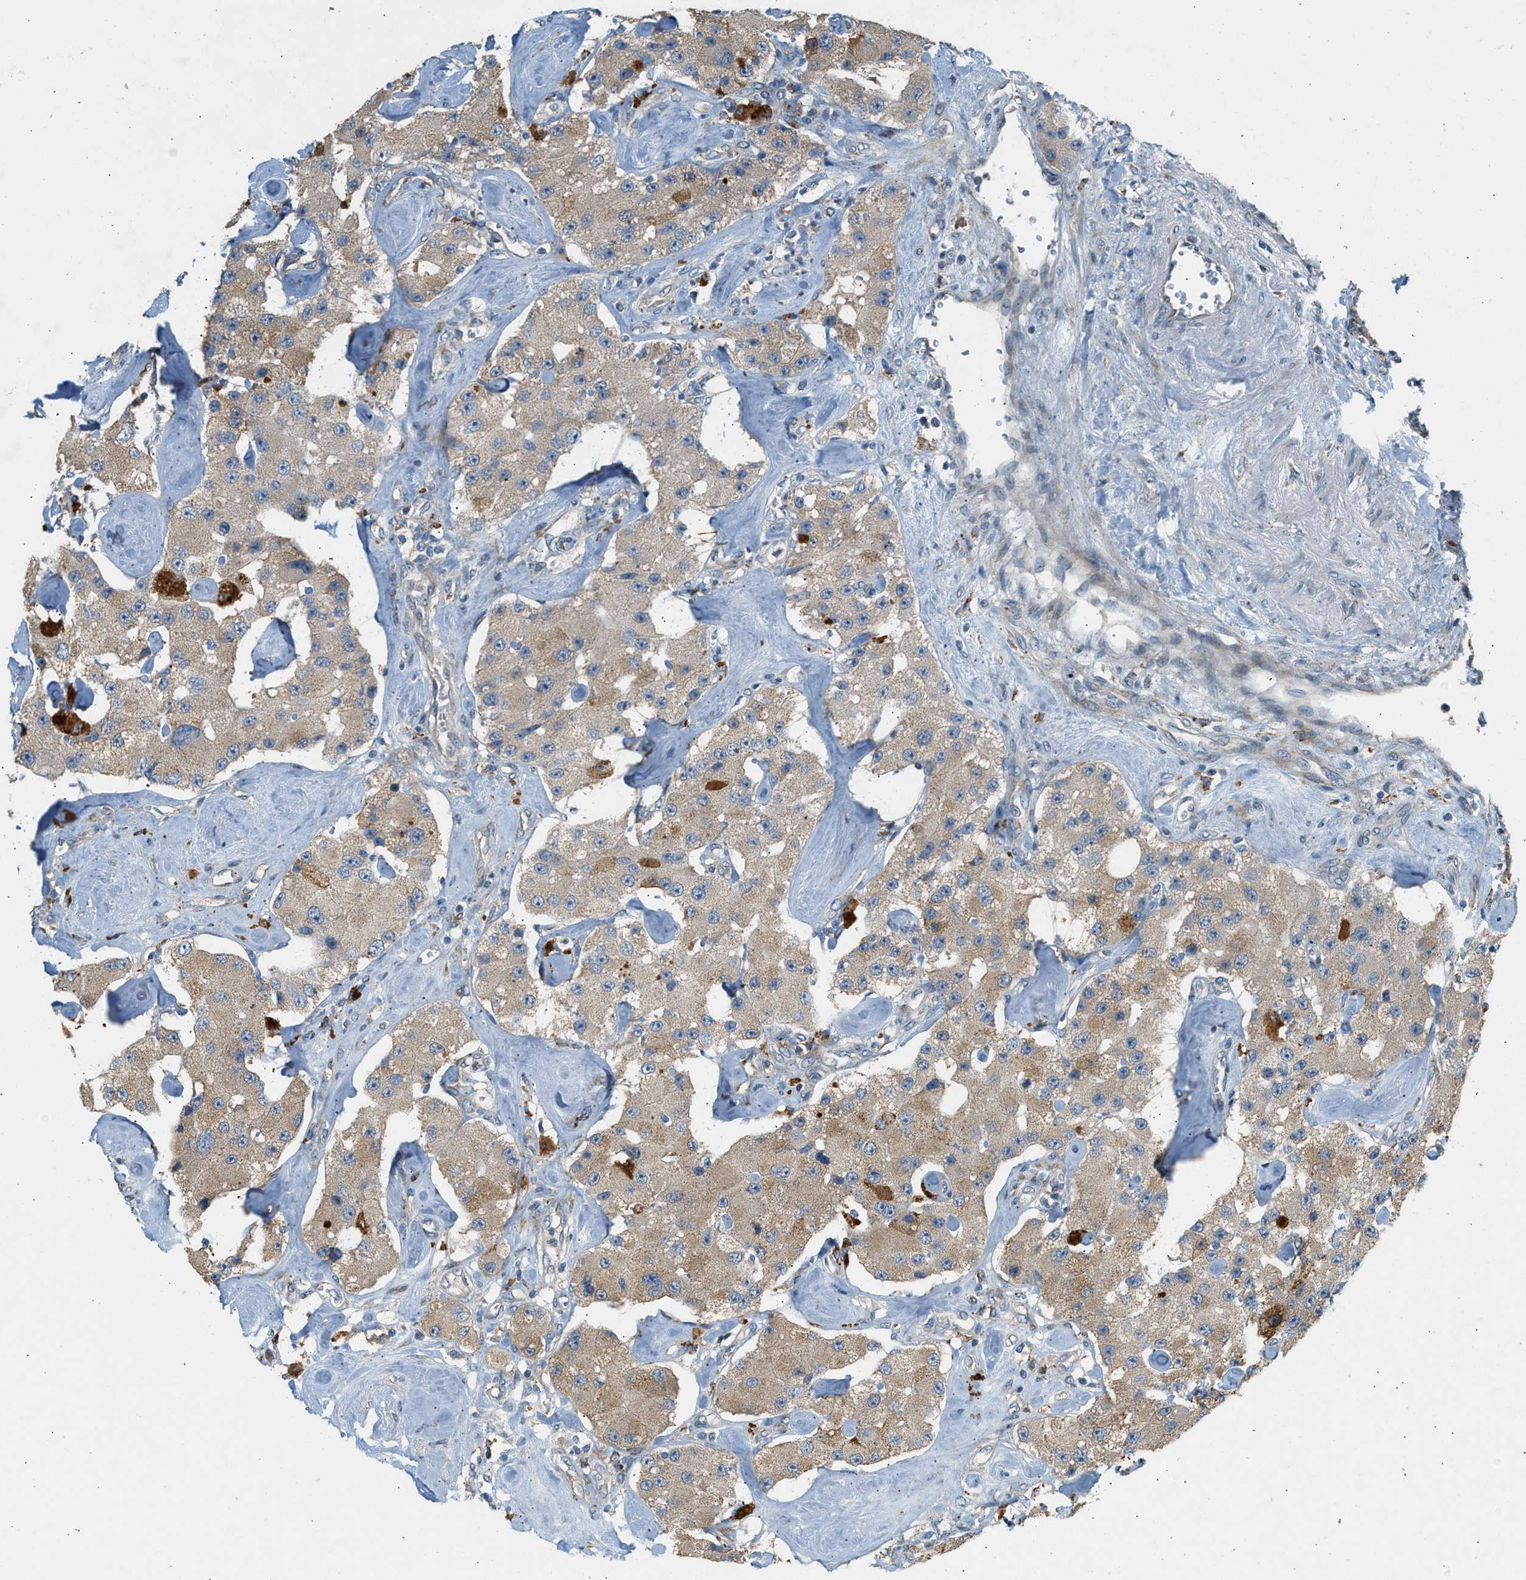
{"staining": {"intensity": "weak", "quantity": ">75%", "location": "cytoplasmic/membranous"}, "tissue": "carcinoid", "cell_type": "Tumor cells", "image_type": "cancer", "snomed": [{"axis": "morphology", "description": "Carcinoid, malignant, NOS"}, {"axis": "topography", "description": "Pancreas"}], "caption": "Carcinoid was stained to show a protein in brown. There is low levels of weak cytoplasmic/membranous expression in approximately >75% of tumor cells. The protein is stained brown, and the nuclei are stained in blue (DAB (3,3'-diaminobenzidine) IHC with brightfield microscopy, high magnification).", "gene": "CTSB", "patient": {"sex": "male", "age": 41}}